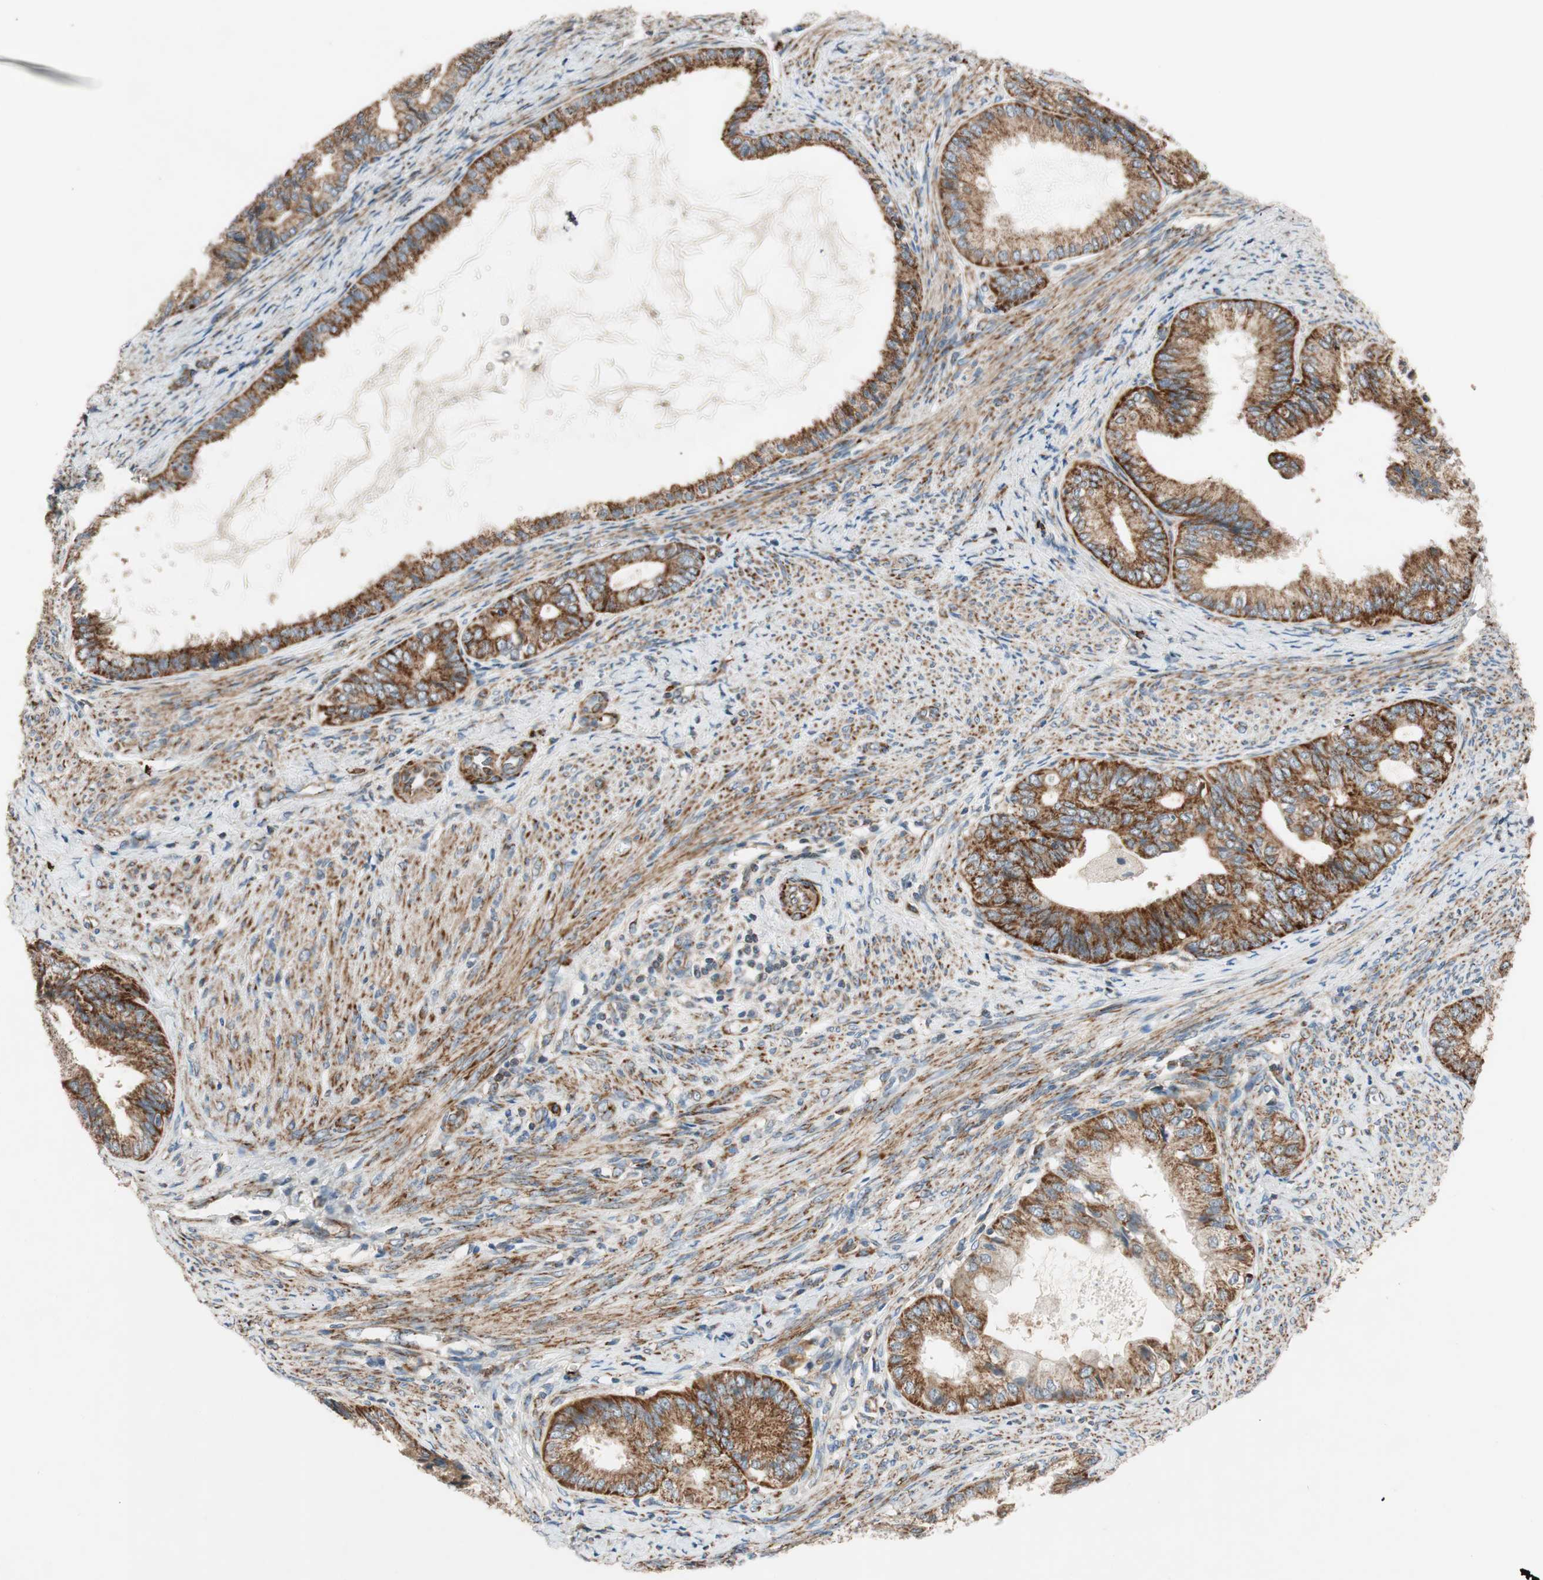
{"staining": {"intensity": "strong", "quantity": ">75%", "location": "cytoplasmic/membranous"}, "tissue": "endometrial cancer", "cell_type": "Tumor cells", "image_type": "cancer", "snomed": [{"axis": "morphology", "description": "Adenocarcinoma, NOS"}, {"axis": "topography", "description": "Endometrium"}], "caption": "An immunohistochemistry image of neoplastic tissue is shown. Protein staining in brown shows strong cytoplasmic/membranous positivity in endometrial cancer within tumor cells.", "gene": "AKAP1", "patient": {"sex": "female", "age": 86}}